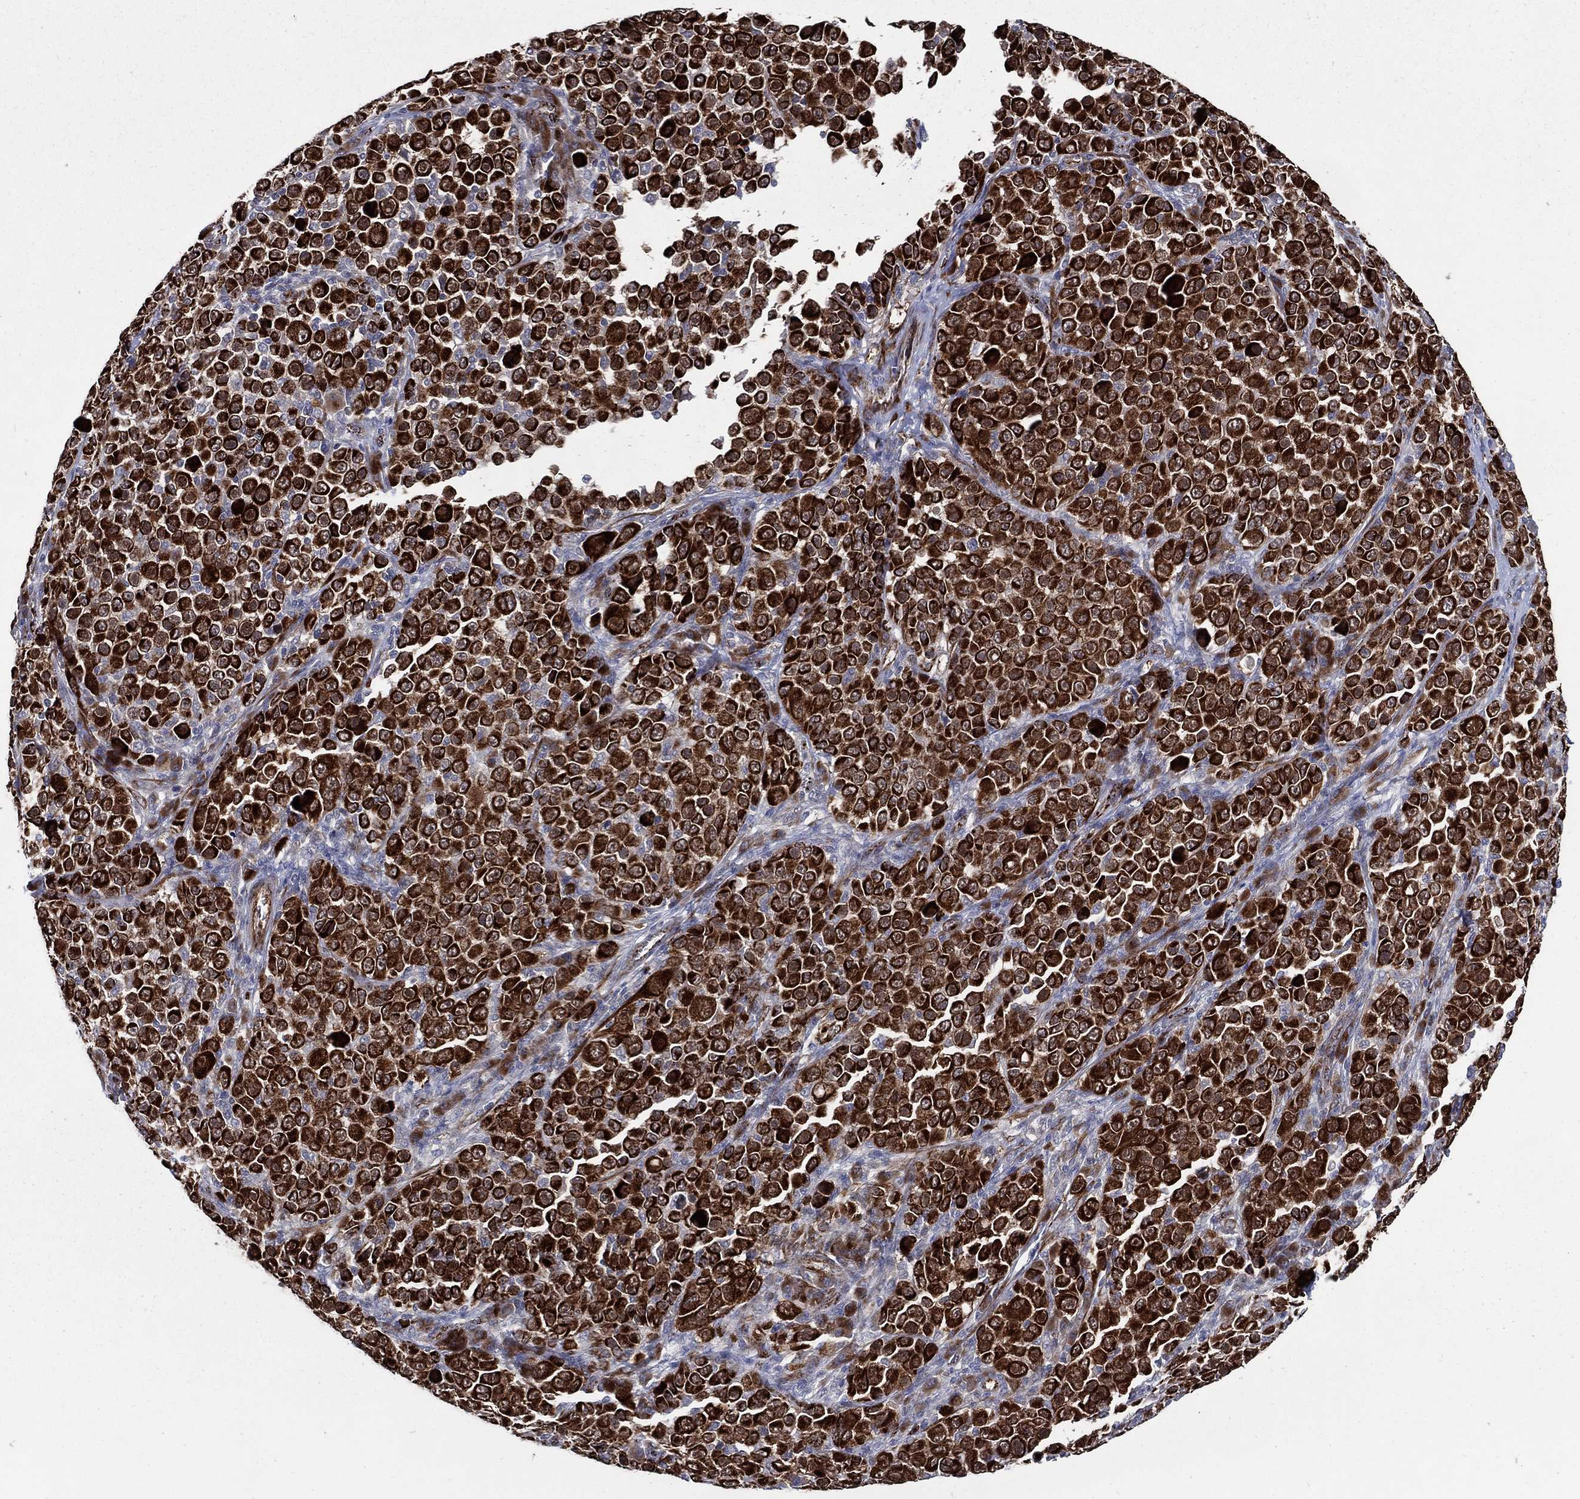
{"staining": {"intensity": "strong", "quantity": ">75%", "location": "cytoplasmic/membranous,nuclear"}, "tissue": "melanoma", "cell_type": "Tumor cells", "image_type": "cancer", "snomed": [{"axis": "morphology", "description": "Malignant melanoma, NOS"}, {"axis": "topography", "description": "Skin"}], "caption": "Tumor cells reveal high levels of strong cytoplasmic/membranous and nuclear expression in about >75% of cells in malignant melanoma.", "gene": "ARHGAP11A", "patient": {"sex": "female", "age": 57}}